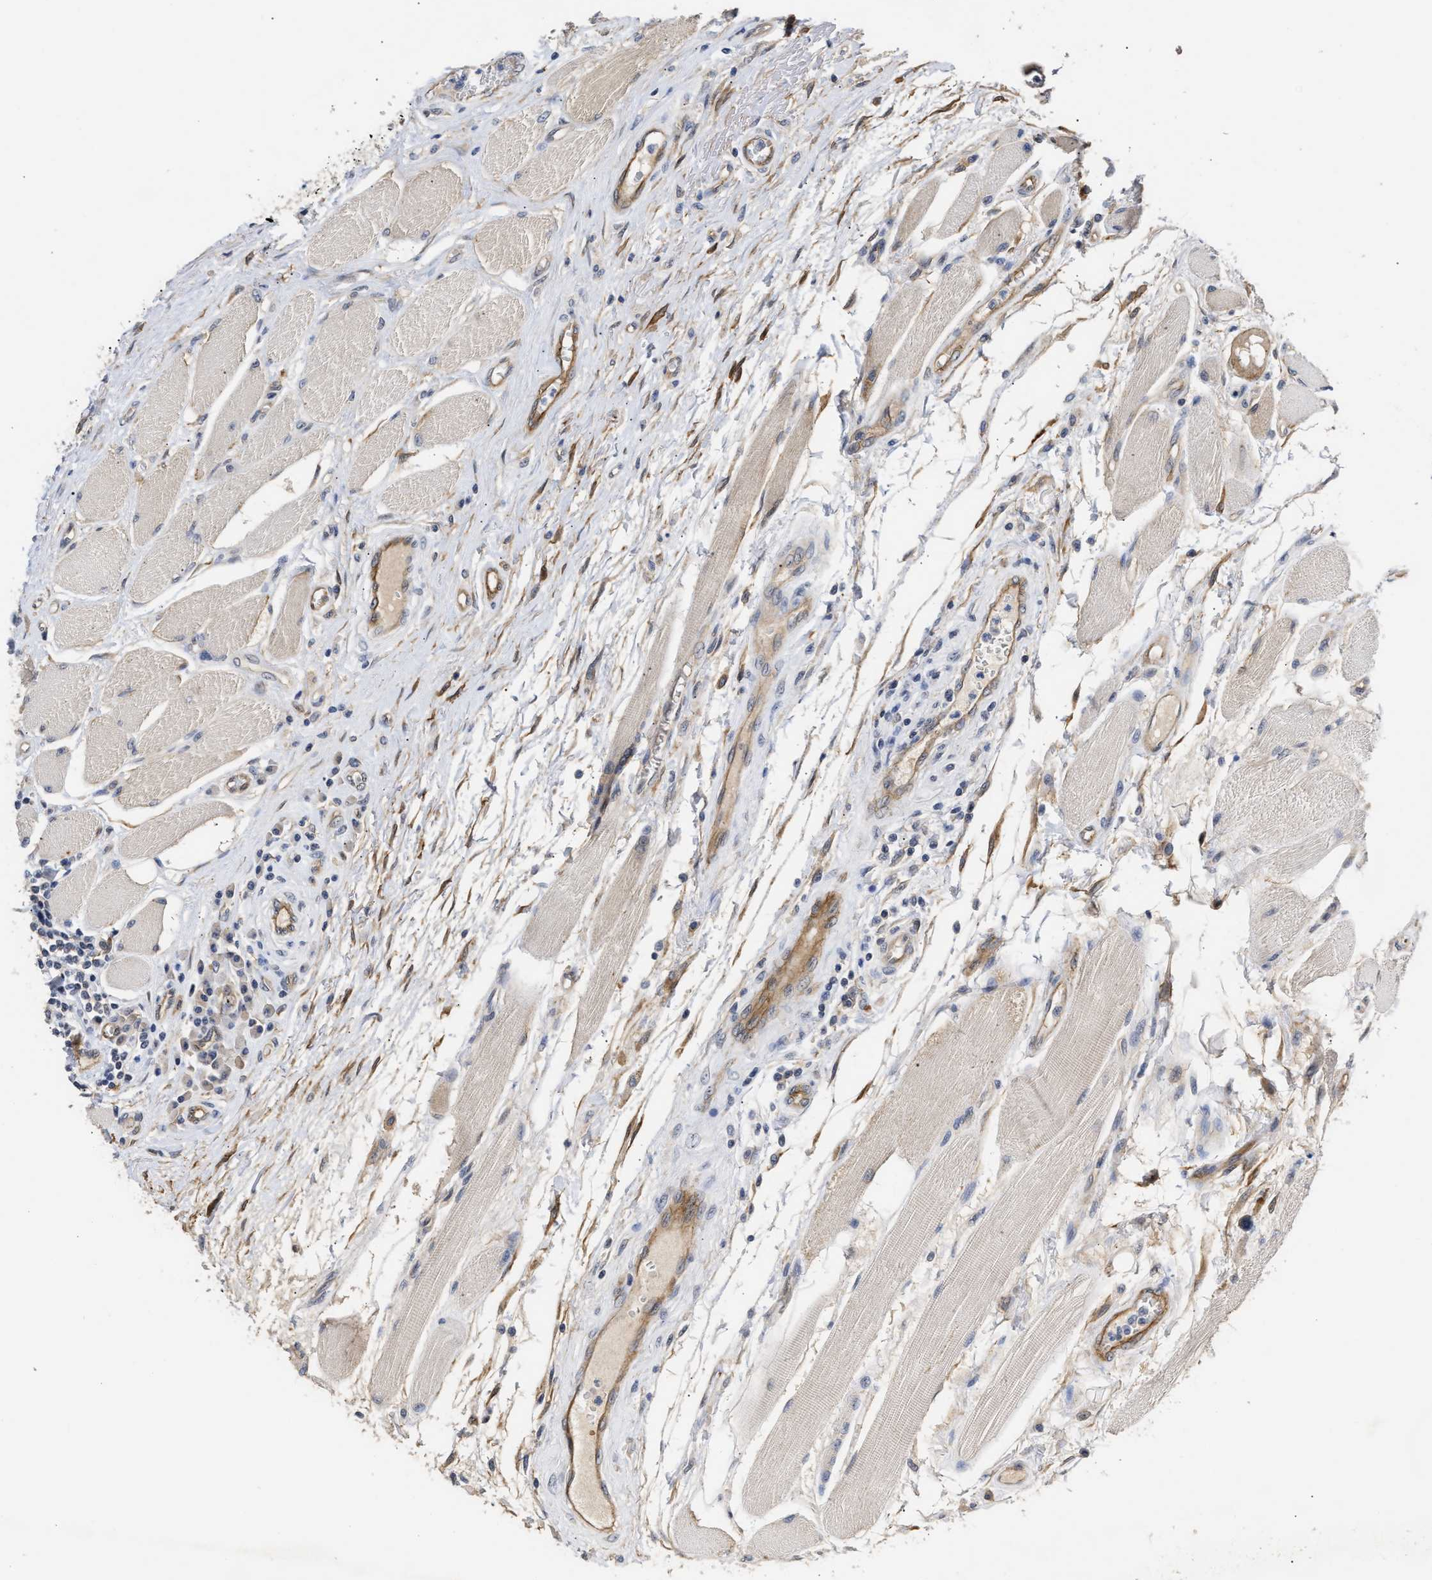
{"staining": {"intensity": "moderate", "quantity": "<25%", "location": "cytoplasmic/membranous"}, "tissue": "head and neck cancer", "cell_type": "Tumor cells", "image_type": "cancer", "snomed": [{"axis": "morphology", "description": "Squamous cell carcinoma, NOS"}, {"axis": "topography", "description": "Head-Neck"}], "caption": "Brown immunohistochemical staining in human head and neck cancer reveals moderate cytoplasmic/membranous positivity in approximately <25% of tumor cells.", "gene": "AHNAK2", "patient": {"sex": "male", "age": 66}}